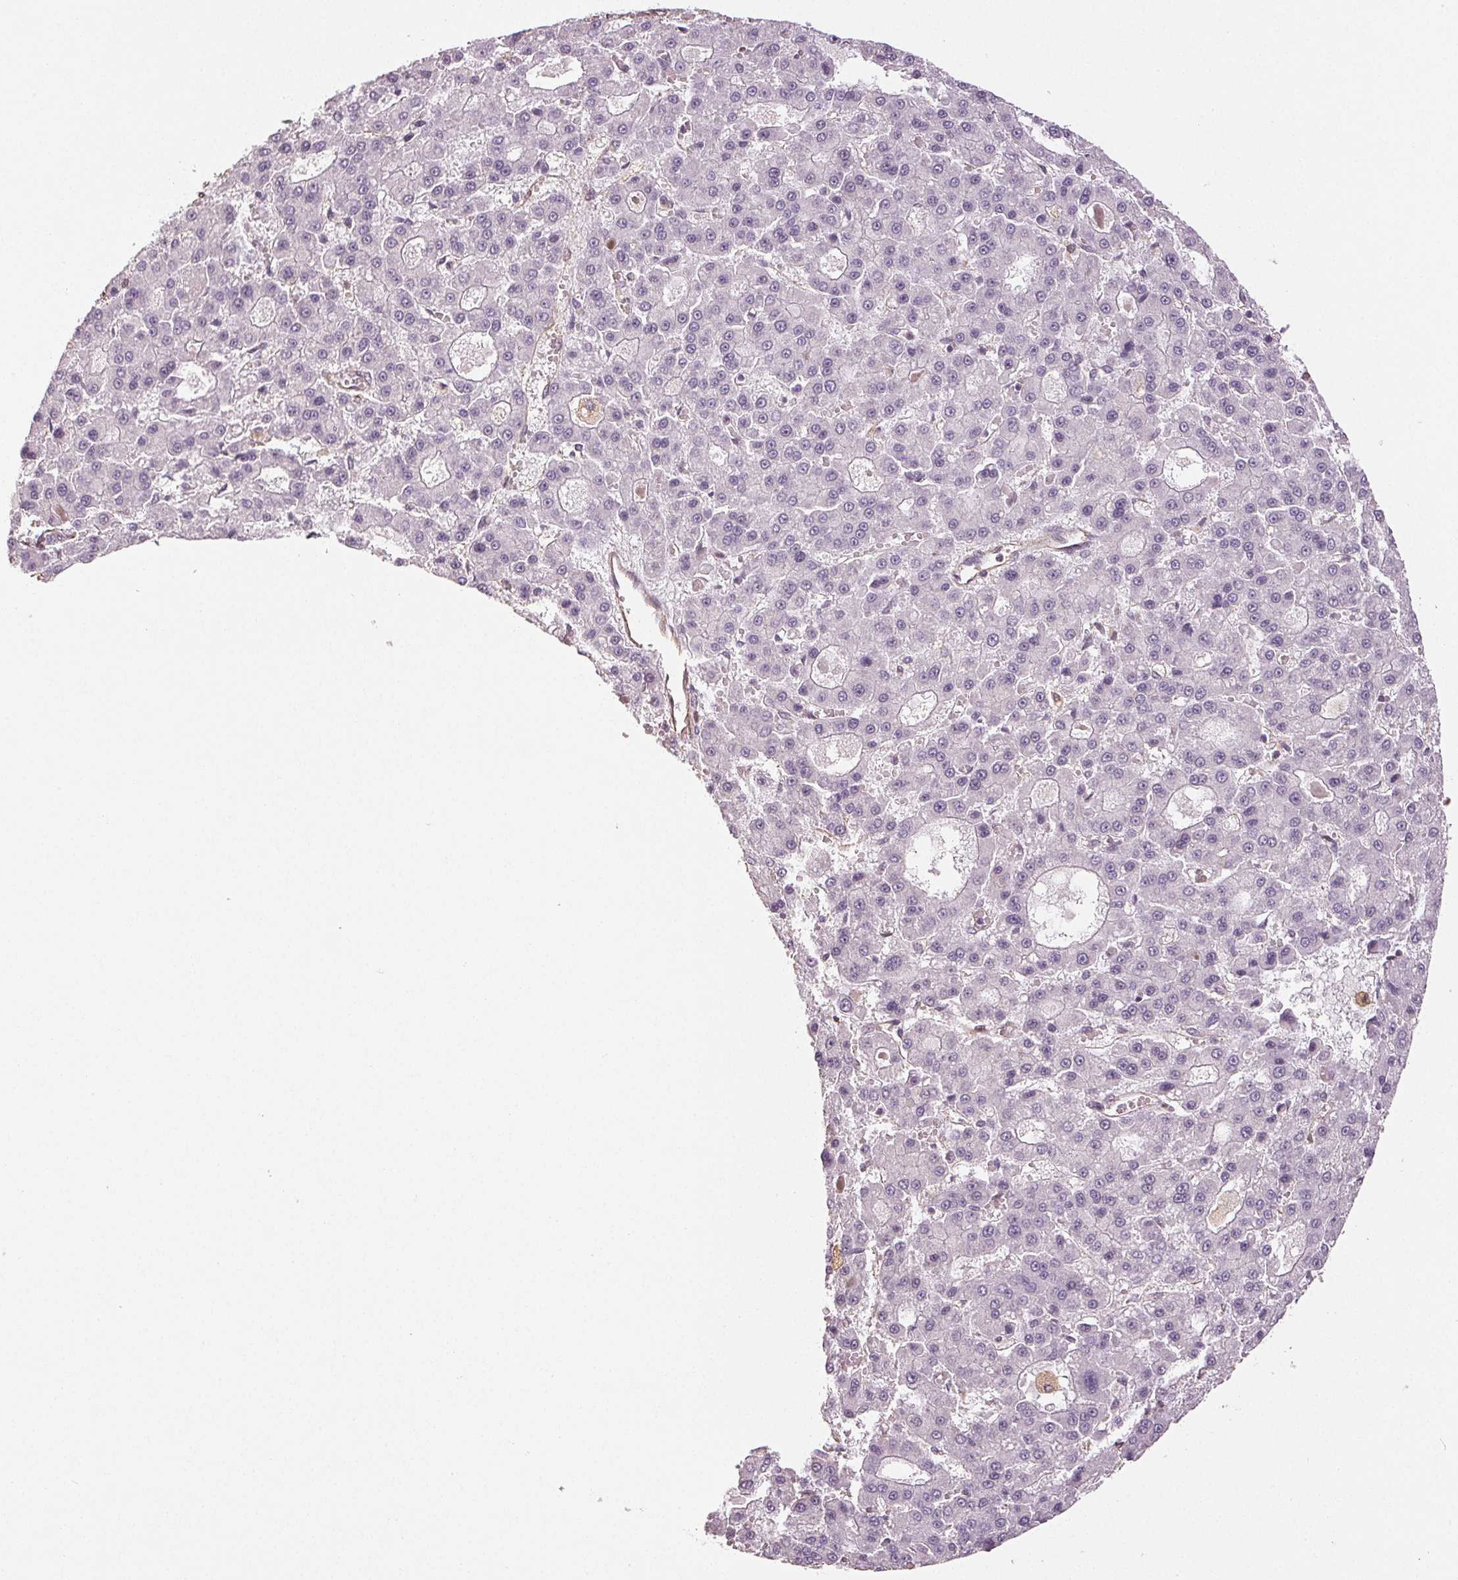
{"staining": {"intensity": "negative", "quantity": "none", "location": "none"}, "tissue": "liver cancer", "cell_type": "Tumor cells", "image_type": "cancer", "snomed": [{"axis": "morphology", "description": "Carcinoma, Hepatocellular, NOS"}, {"axis": "topography", "description": "Liver"}], "caption": "High magnification brightfield microscopy of liver cancer (hepatocellular carcinoma) stained with DAB (3,3'-diaminobenzidine) (brown) and counterstained with hematoxylin (blue): tumor cells show no significant positivity.", "gene": "COL7A1", "patient": {"sex": "male", "age": 70}}